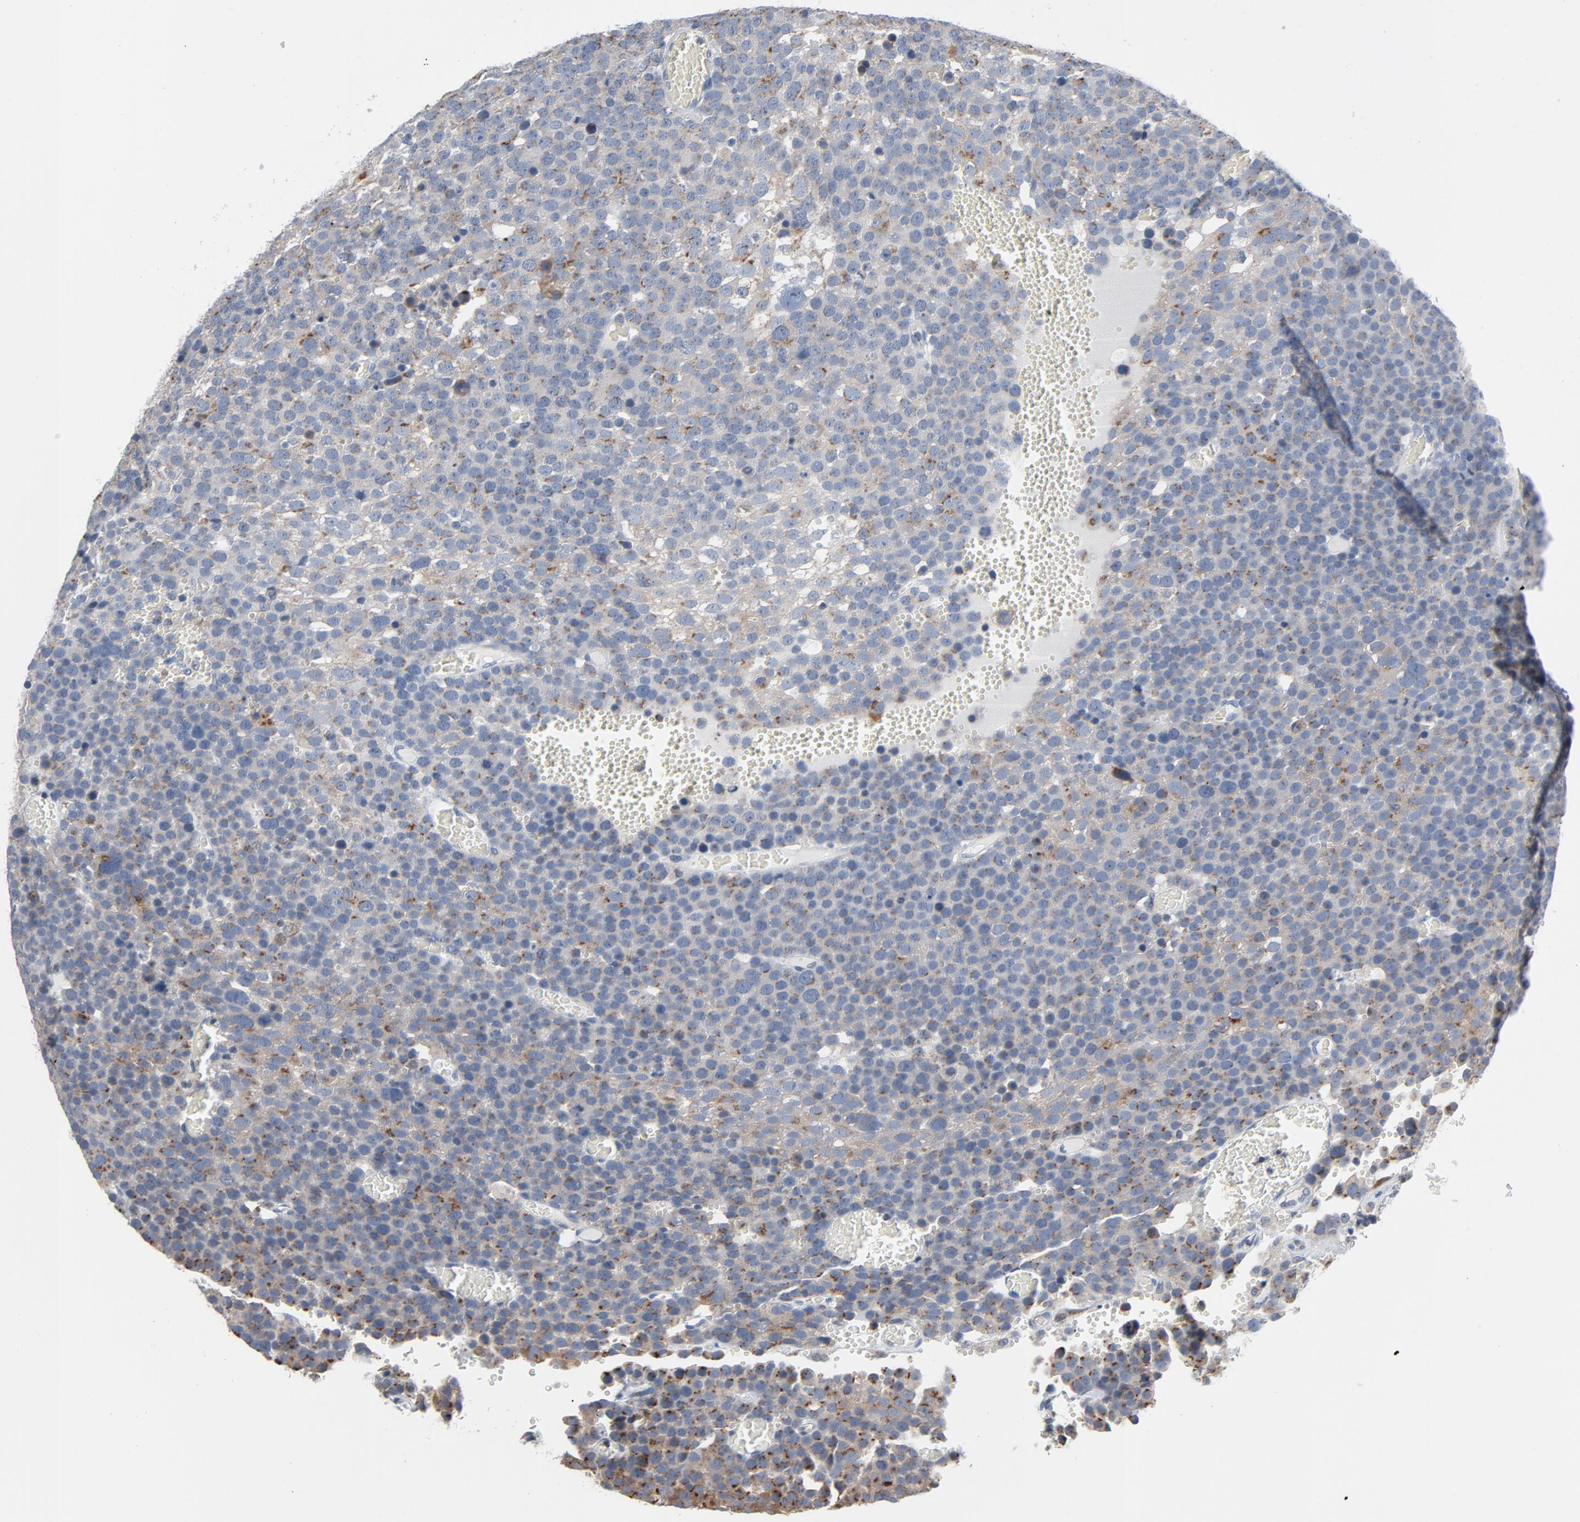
{"staining": {"intensity": "moderate", "quantity": ">75%", "location": "cytoplasmic/membranous"}, "tissue": "testis cancer", "cell_type": "Tumor cells", "image_type": "cancer", "snomed": [{"axis": "morphology", "description": "Seminoma, NOS"}, {"axis": "topography", "description": "Testis"}], "caption": "This histopathology image shows immunohistochemistry staining of testis seminoma, with medium moderate cytoplasmic/membranous expression in about >75% of tumor cells.", "gene": "YIPF6", "patient": {"sex": "male", "age": 71}}